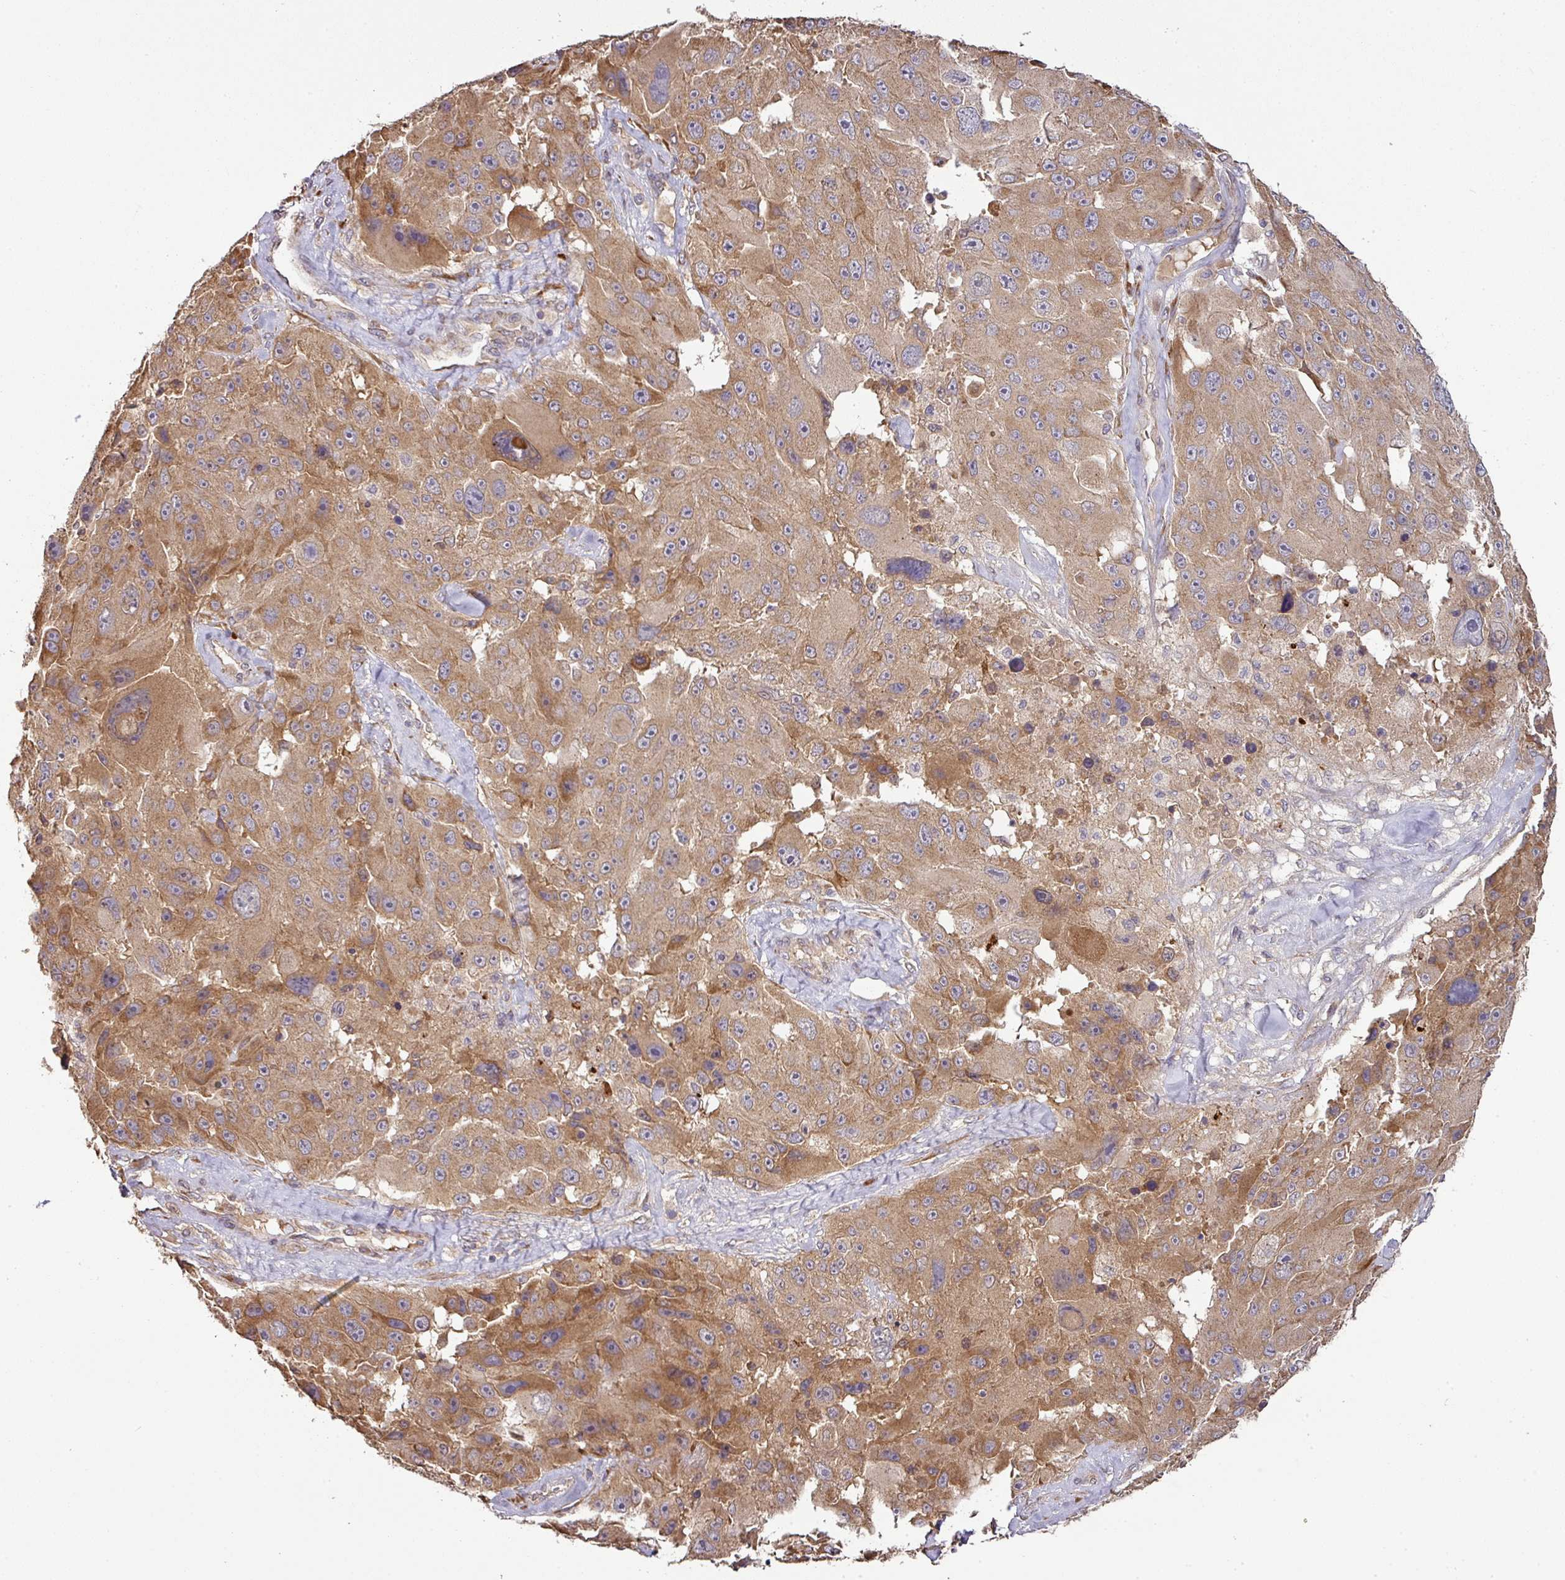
{"staining": {"intensity": "moderate", "quantity": "25%-75%", "location": "cytoplasmic/membranous"}, "tissue": "melanoma", "cell_type": "Tumor cells", "image_type": "cancer", "snomed": [{"axis": "morphology", "description": "Malignant melanoma, Metastatic site"}, {"axis": "topography", "description": "Lymph node"}], "caption": "Malignant melanoma (metastatic site) stained with a protein marker demonstrates moderate staining in tumor cells.", "gene": "GALP", "patient": {"sex": "male", "age": 62}}